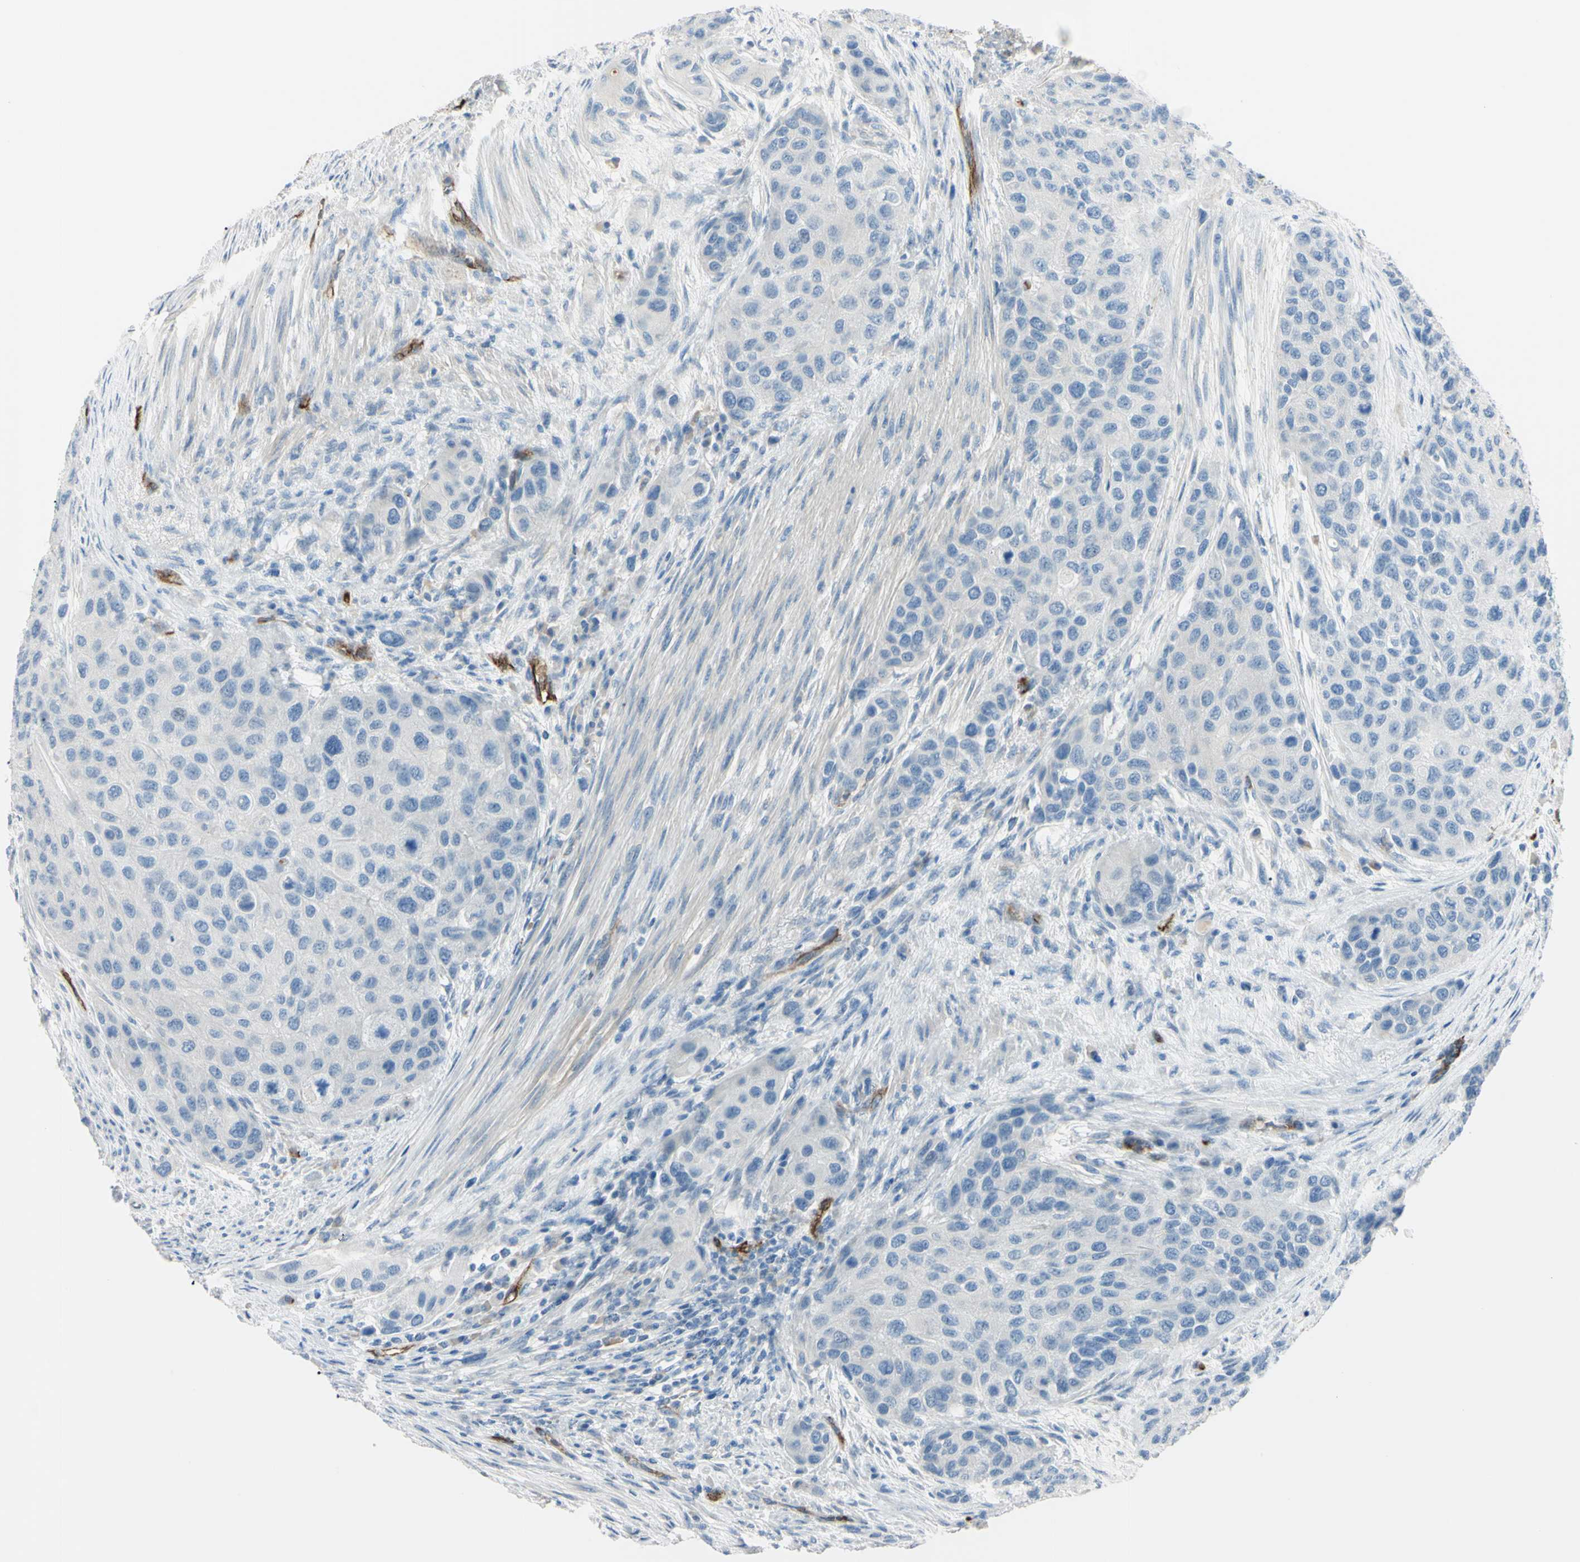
{"staining": {"intensity": "negative", "quantity": "none", "location": "none"}, "tissue": "urothelial cancer", "cell_type": "Tumor cells", "image_type": "cancer", "snomed": [{"axis": "morphology", "description": "Urothelial carcinoma, High grade"}, {"axis": "topography", "description": "Urinary bladder"}], "caption": "This is an immunohistochemistry (IHC) photomicrograph of urothelial cancer. There is no expression in tumor cells.", "gene": "FOLH1", "patient": {"sex": "female", "age": 56}}